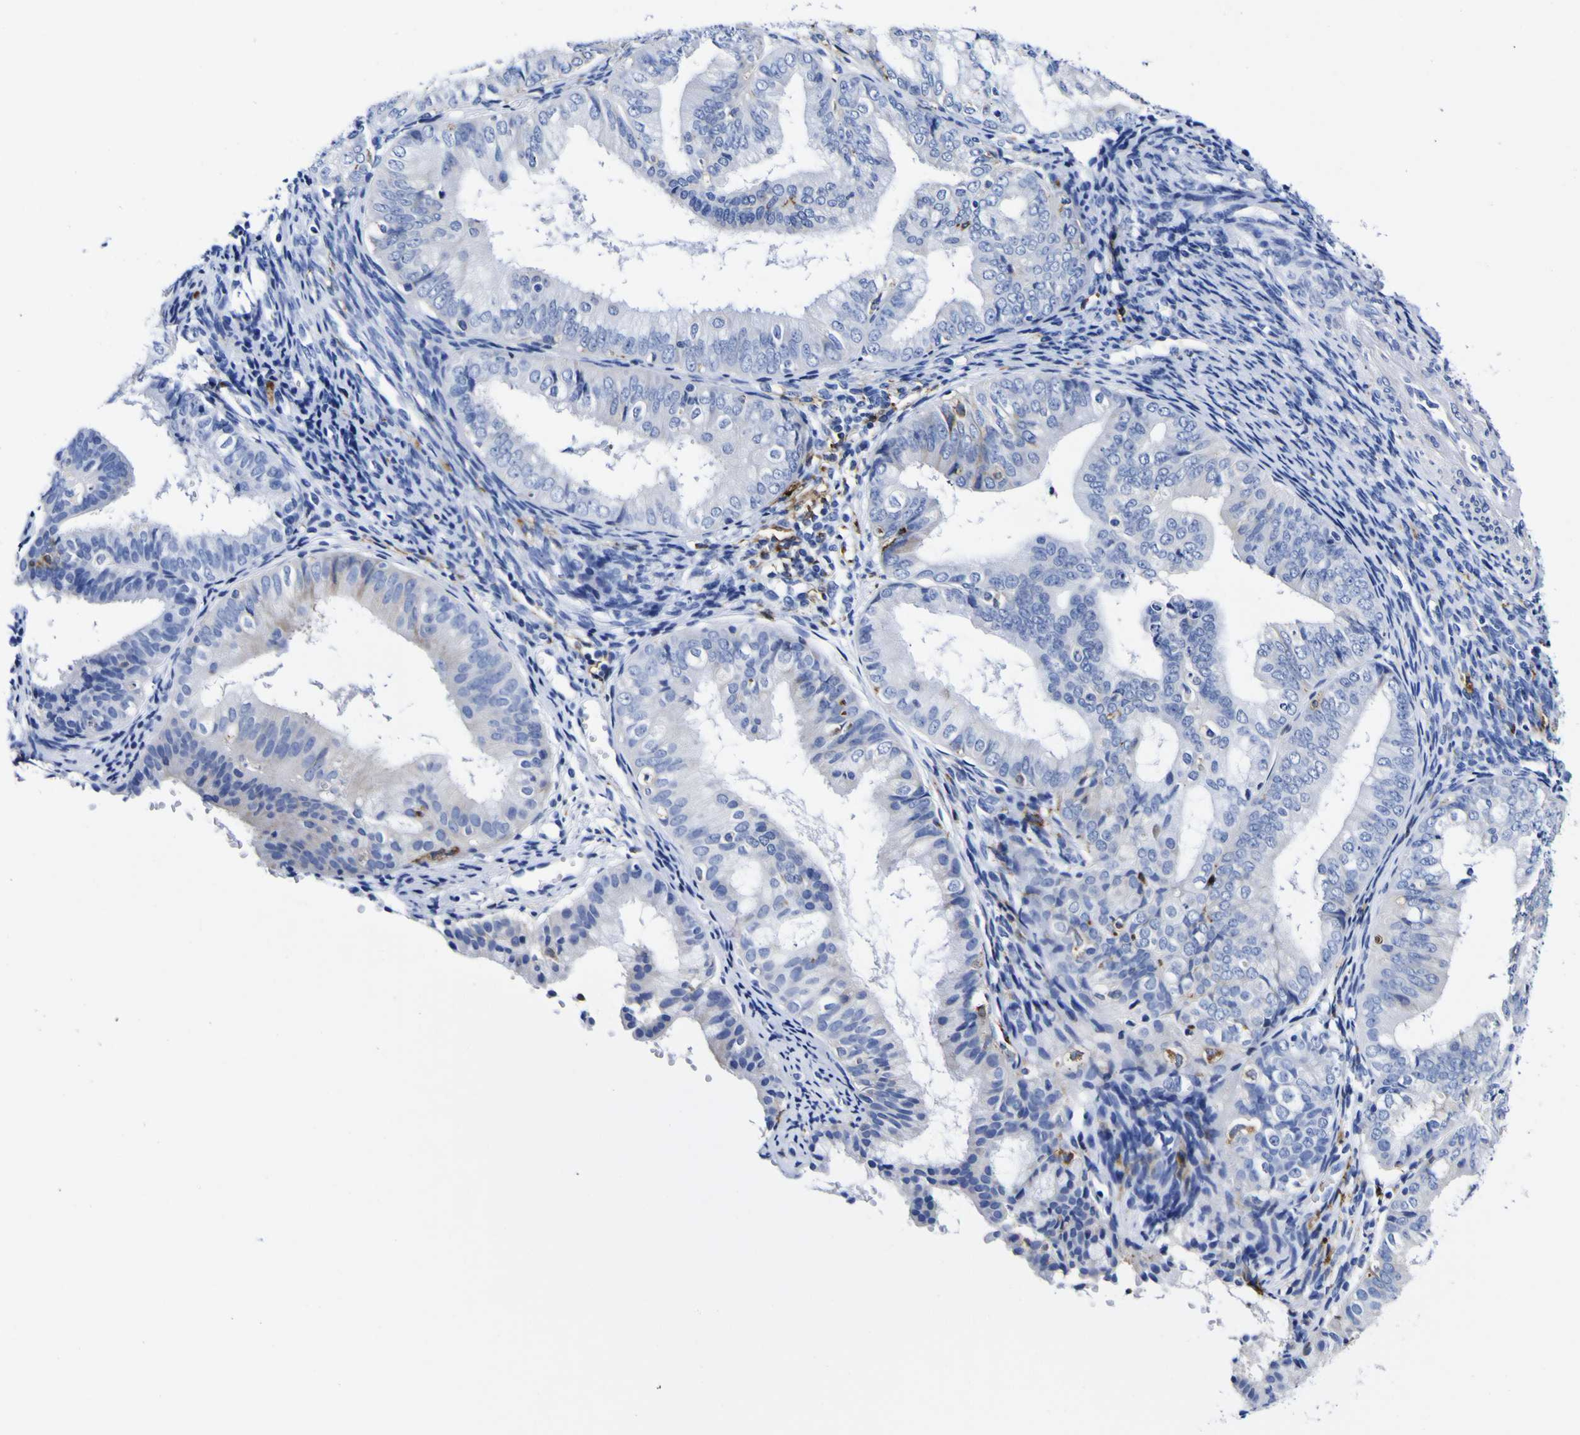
{"staining": {"intensity": "strong", "quantity": "<25%", "location": "cytoplasmic/membranous"}, "tissue": "endometrial cancer", "cell_type": "Tumor cells", "image_type": "cancer", "snomed": [{"axis": "morphology", "description": "Adenocarcinoma, NOS"}, {"axis": "topography", "description": "Endometrium"}], "caption": "Immunohistochemical staining of human endometrial cancer reveals medium levels of strong cytoplasmic/membranous protein positivity in about <25% of tumor cells.", "gene": "HLA-DQA1", "patient": {"sex": "female", "age": 63}}